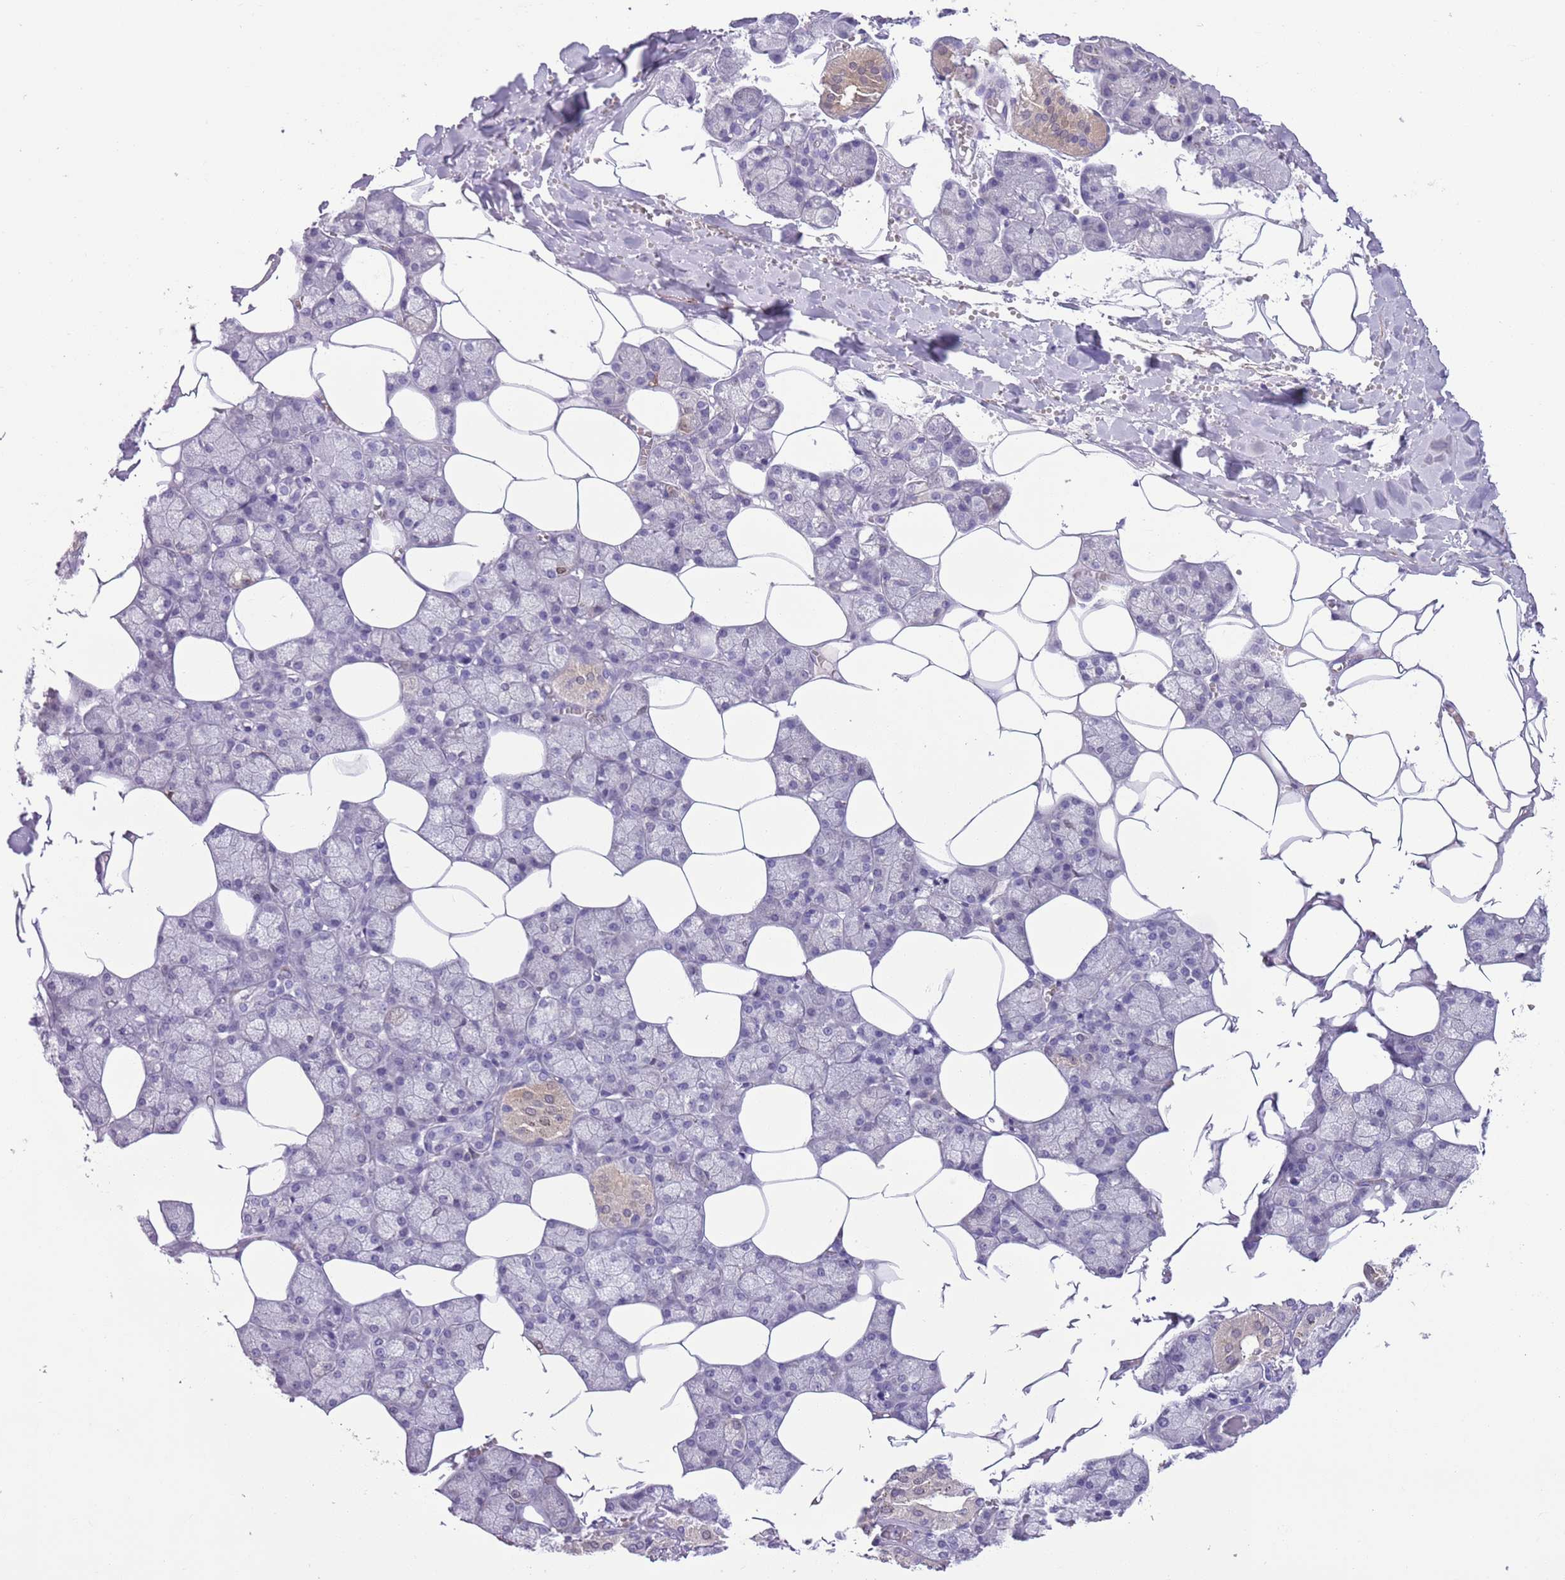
{"staining": {"intensity": "moderate", "quantity": "<25%", "location": "cytoplasmic/membranous"}, "tissue": "salivary gland", "cell_type": "Glandular cells", "image_type": "normal", "snomed": [{"axis": "morphology", "description": "Normal tissue, NOS"}, {"axis": "topography", "description": "Salivary gland"}], "caption": "There is low levels of moderate cytoplasmic/membranous expression in glandular cells of unremarkable salivary gland, as demonstrated by immunohistochemical staining (brown color).", "gene": "PFKFB2", "patient": {"sex": "male", "age": 62}}